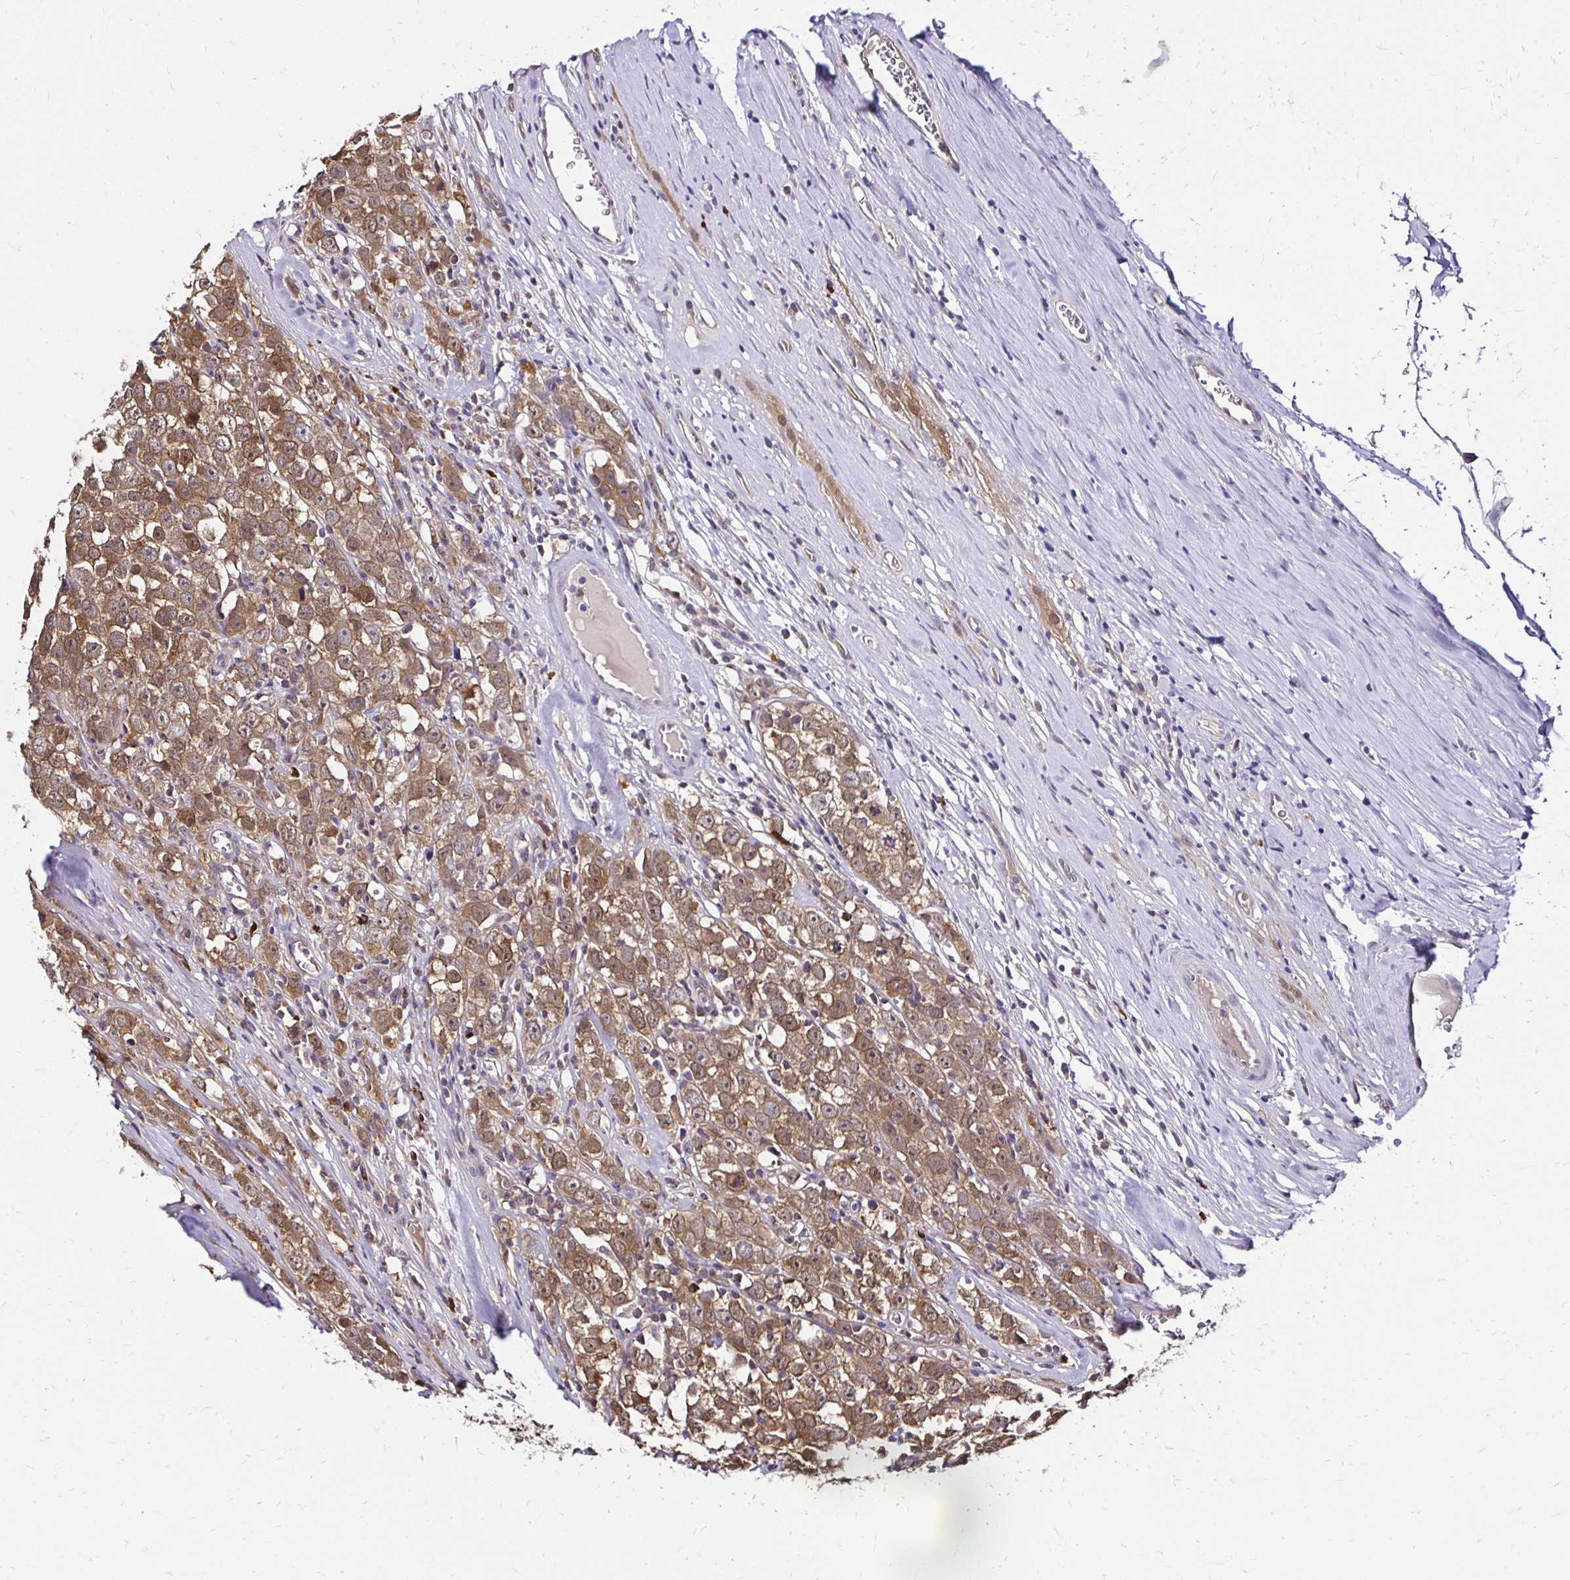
{"staining": {"intensity": "moderate", "quantity": ">75%", "location": "cytoplasmic/membranous,nuclear"}, "tissue": "testis cancer", "cell_type": "Tumor cells", "image_type": "cancer", "snomed": [{"axis": "morphology", "description": "Seminoma, NOS"}, {"axis": "morphology", "description": "Carcinoma, Embryonal, NOS"}, {"axis": "topography", "description": "Testis"}], "caption": "High-power microscopy captured an immunohistochemistry image of testis cancer (seminoma), revealing moderate cytoplasmic/membranous and nuclear expression in approximately >75% of tumor cells. The protein is stained brown, and the nuclei are stained in blue (DAB (3,3'-diaminobenzidine) IHC with brightfield microscopy, high magnification).", "gene": "TXN", "patient": {"sex": "male", "age": 52}}